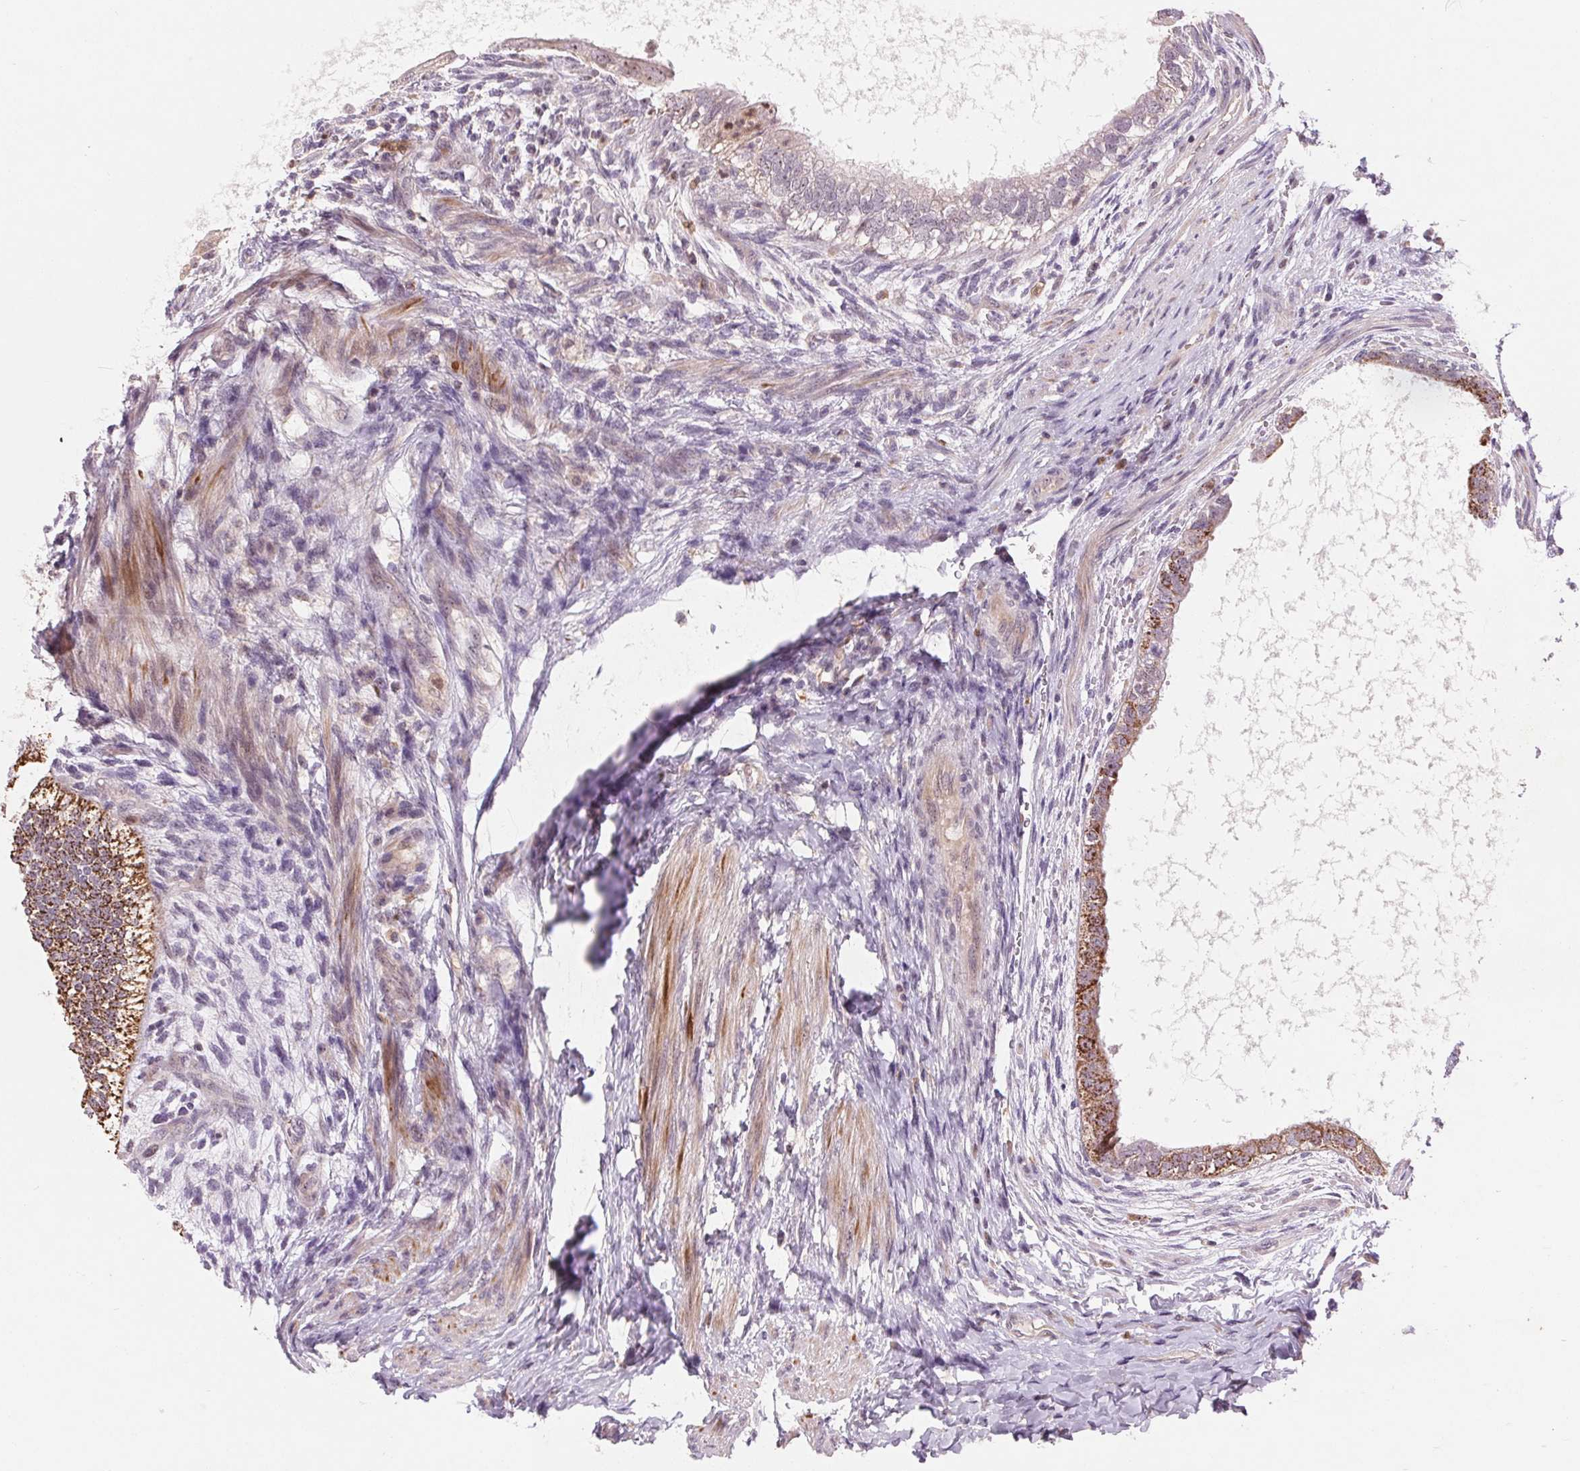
{"staining": {"intensity": "strong", "quantity": ">75%", "location": "cytoplasmic/membranous"}, "tissue": "testis cancer", "cell_type": "Tumor cells", "image_type": "cancer", "snomed": [{"axis": "morphology", "description": "Carcinoma, Embryonal, NOS"}, {"axis": "topography", "description": "Testis"}], "caption": "This is an image of IHC staining of testis cancer, which shows strong staining in the cytoplasmic/membranous of tumor cells.", "gene": "RANBP3L", "patient": {"sex": "male", "age": 26}}